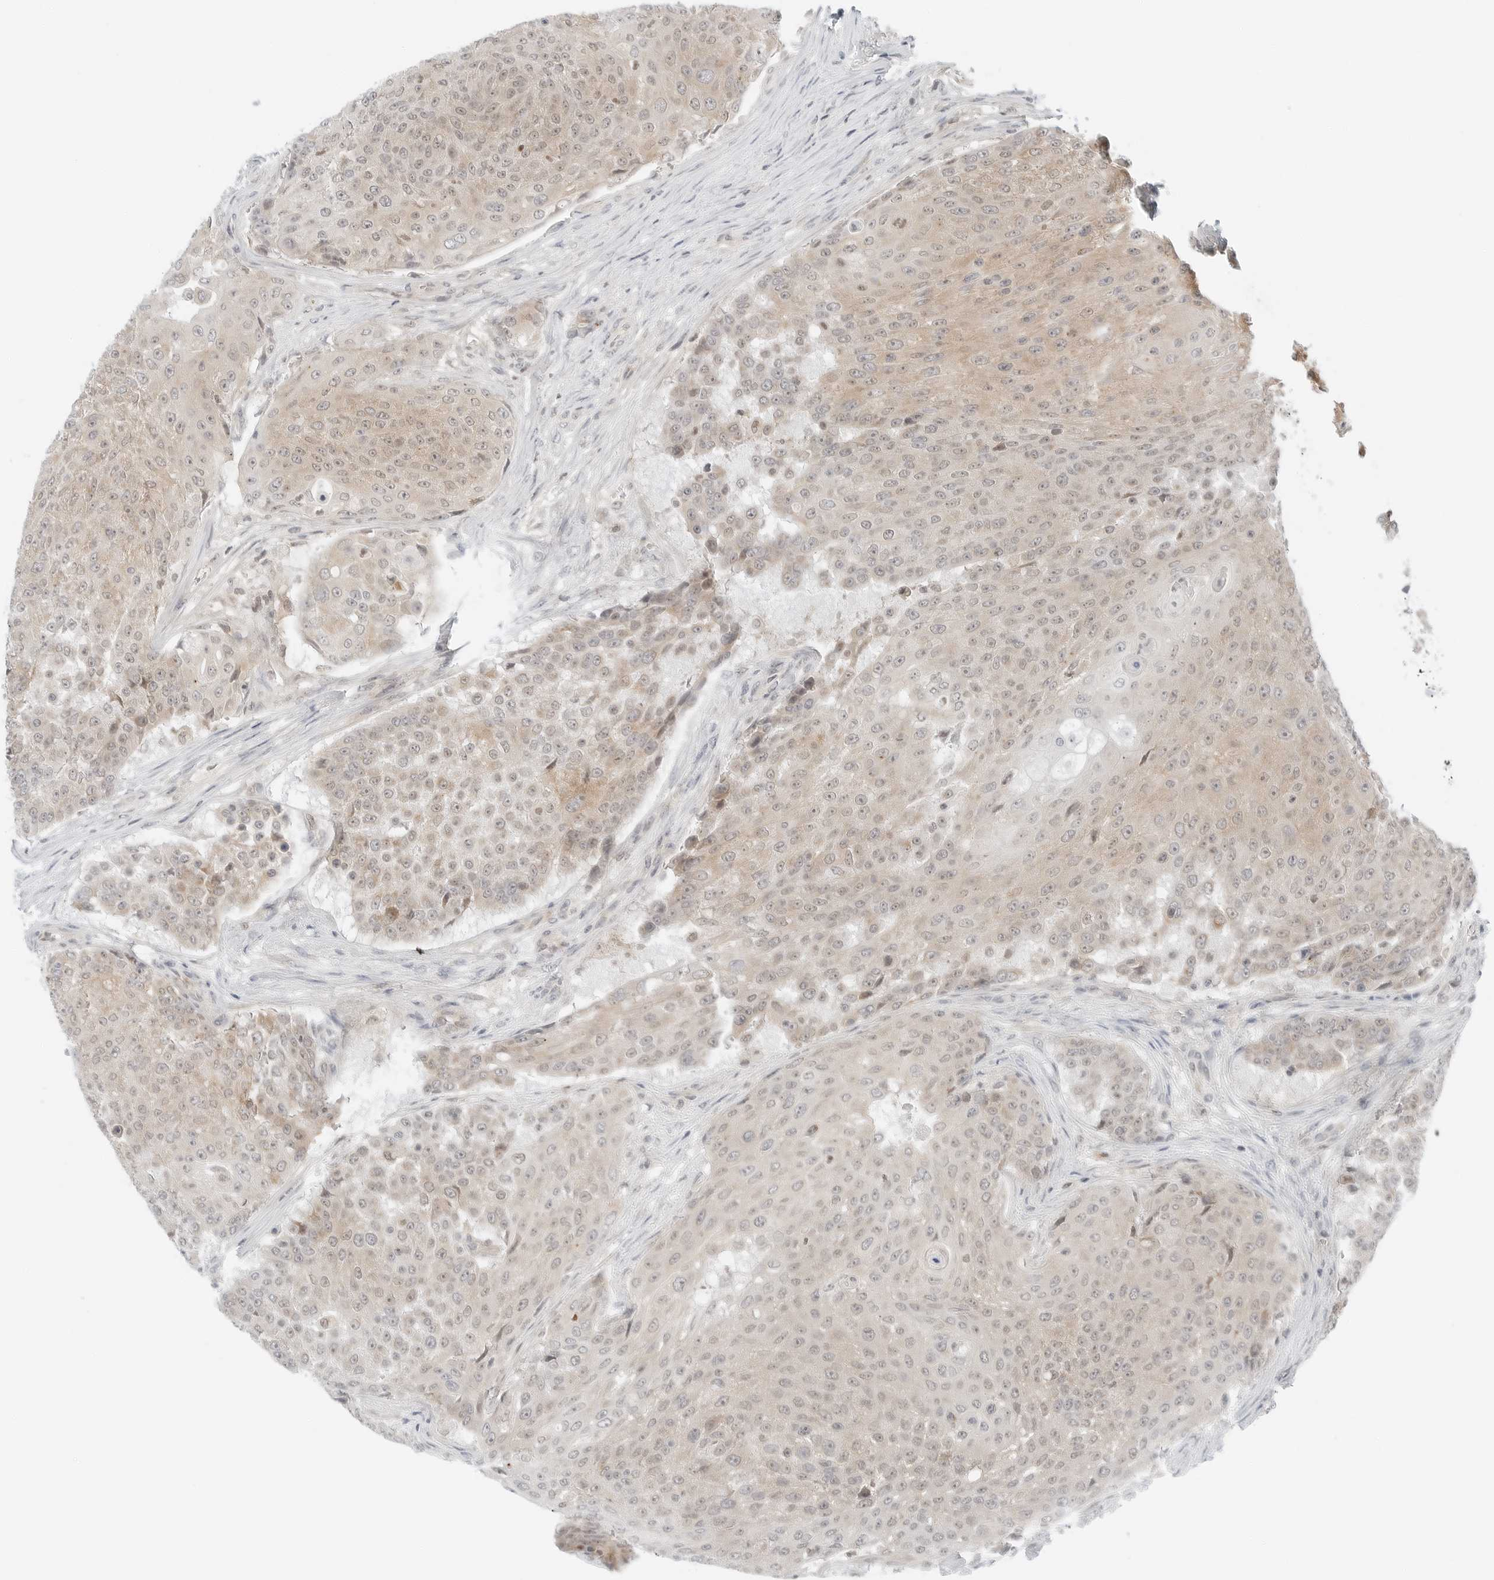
{"staining": {"intensity": "weak", "quantity": ">75%", "location": "cytoplasmic/membranous,nuclear"}, "tissue": "urothelial cancer", "cell_type": "Tumor cells", "image_type": "cancer", "snomed": [{"axis": "morphology", "description": "Urothelial carcinoma, High grade"}, {"axis": "topography", "description": "Urinary bladder"}], "caption": "There is low levels of weak cytoplasmic/membranous and nuclear positivity in tumor cells of urothelial cancer, as demonstrated by immunohistochemical staining (brown color).", "gene": "IQCC", "patient": {"sex": "female", "age": 63}}